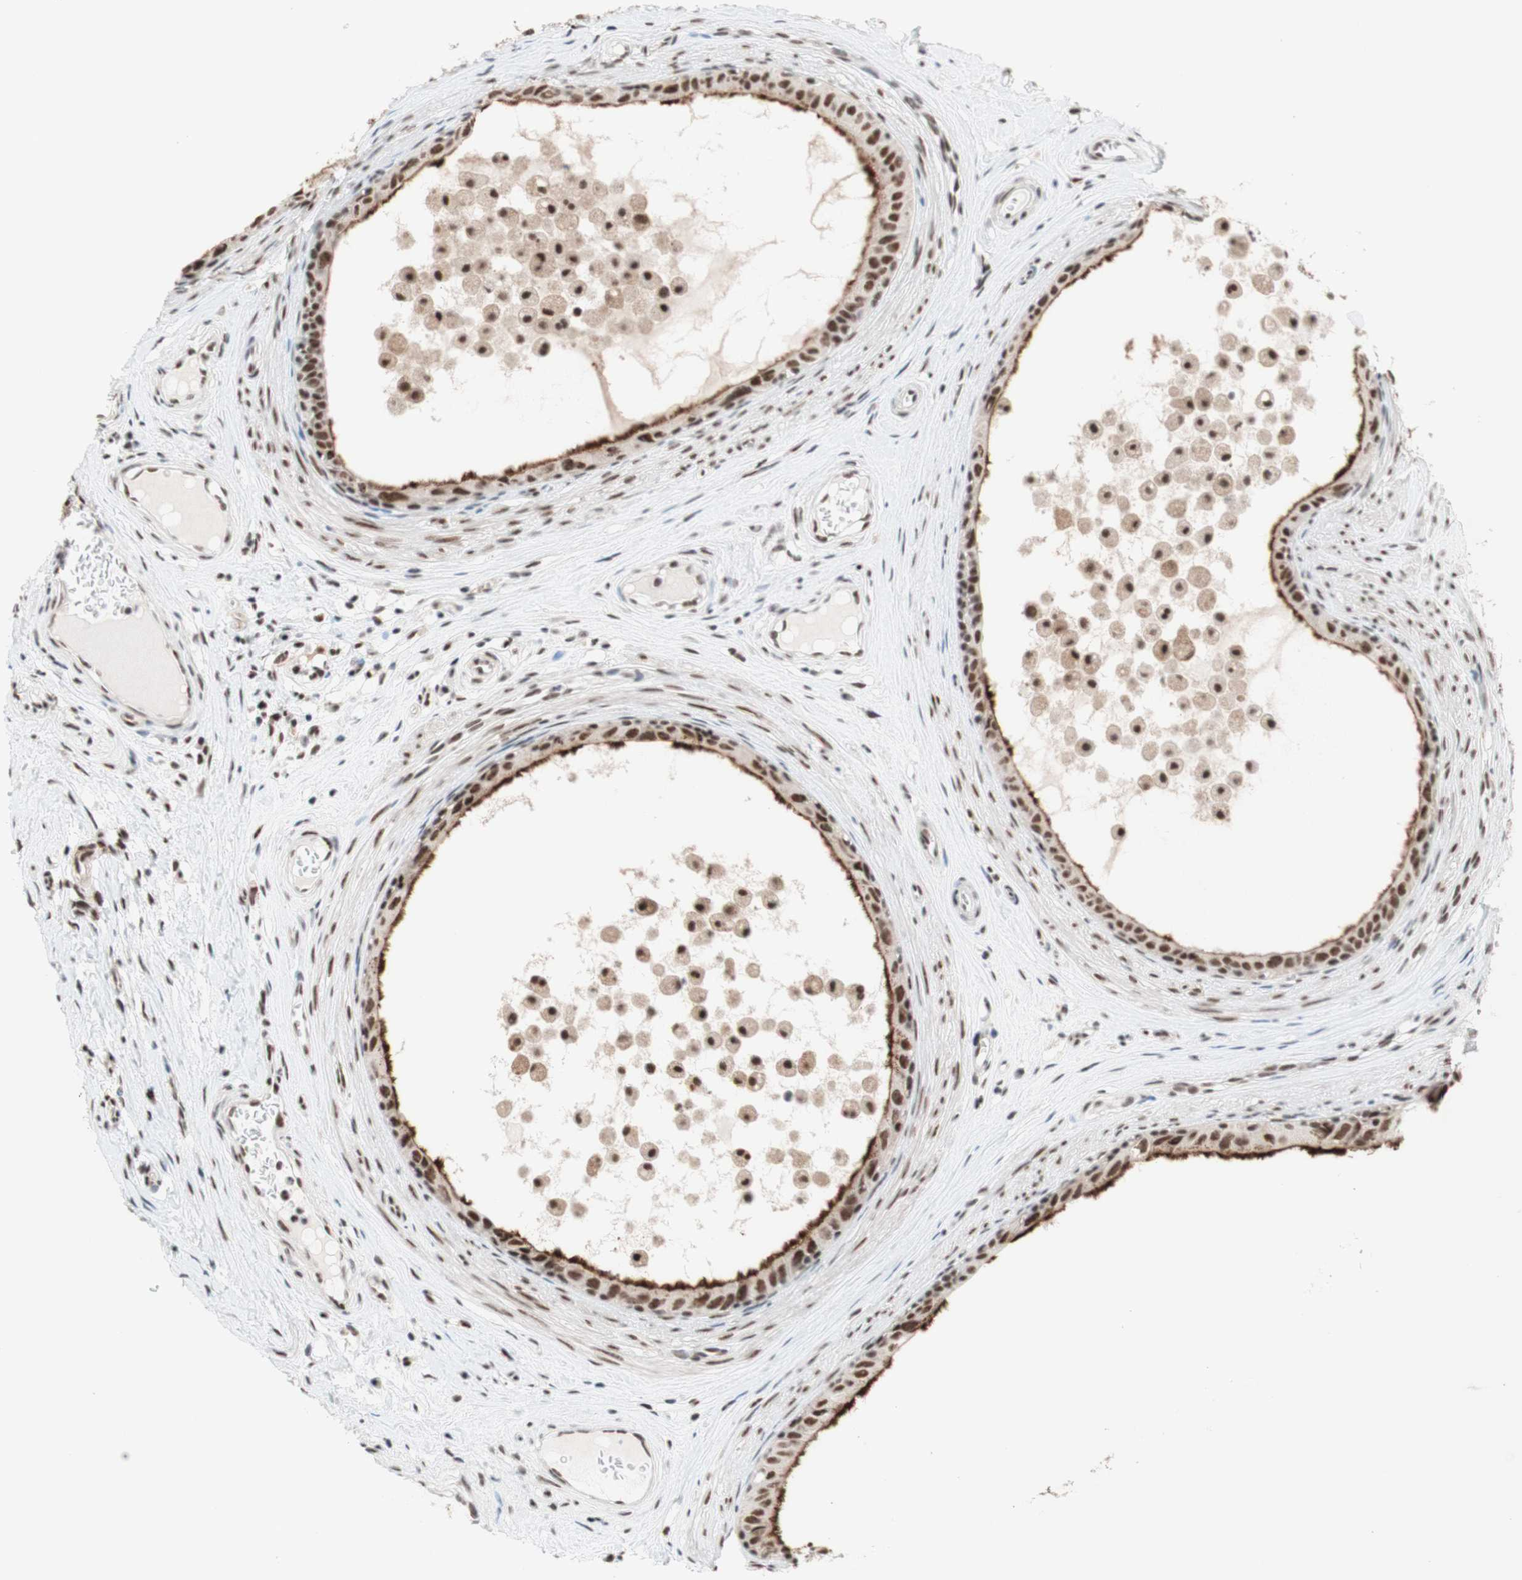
{"staining": {"intensity": "strong", "quantity": ">75%", "location": "cytoplasmic/membranous,nuclear"}, "tissue": "epididymis", "cell_type": "Glandular cells", "image_type": "normal", "snomed": [{"axis": "morphology", "description": "Normal tissue, NOS"}, {"axis": "morphology", "description": "Inflammation, NOS"}, {"axis": "topography", "description": "Epididymis"}], "caption": "Immunohistochemical staining of unremarkable epididymis exhibits high levels of strong cytoplasmic/membranous,nuclear positivity in about >75% of glandular cells. The staining is performed using DAB (3,3'-diaminobenzidine) brown chromogen to label protein expression. The nuclei are counter-stained blue using hematoxylin.", "gene": "PRPF19", "patient": {"sex": "male", "age": 85}}